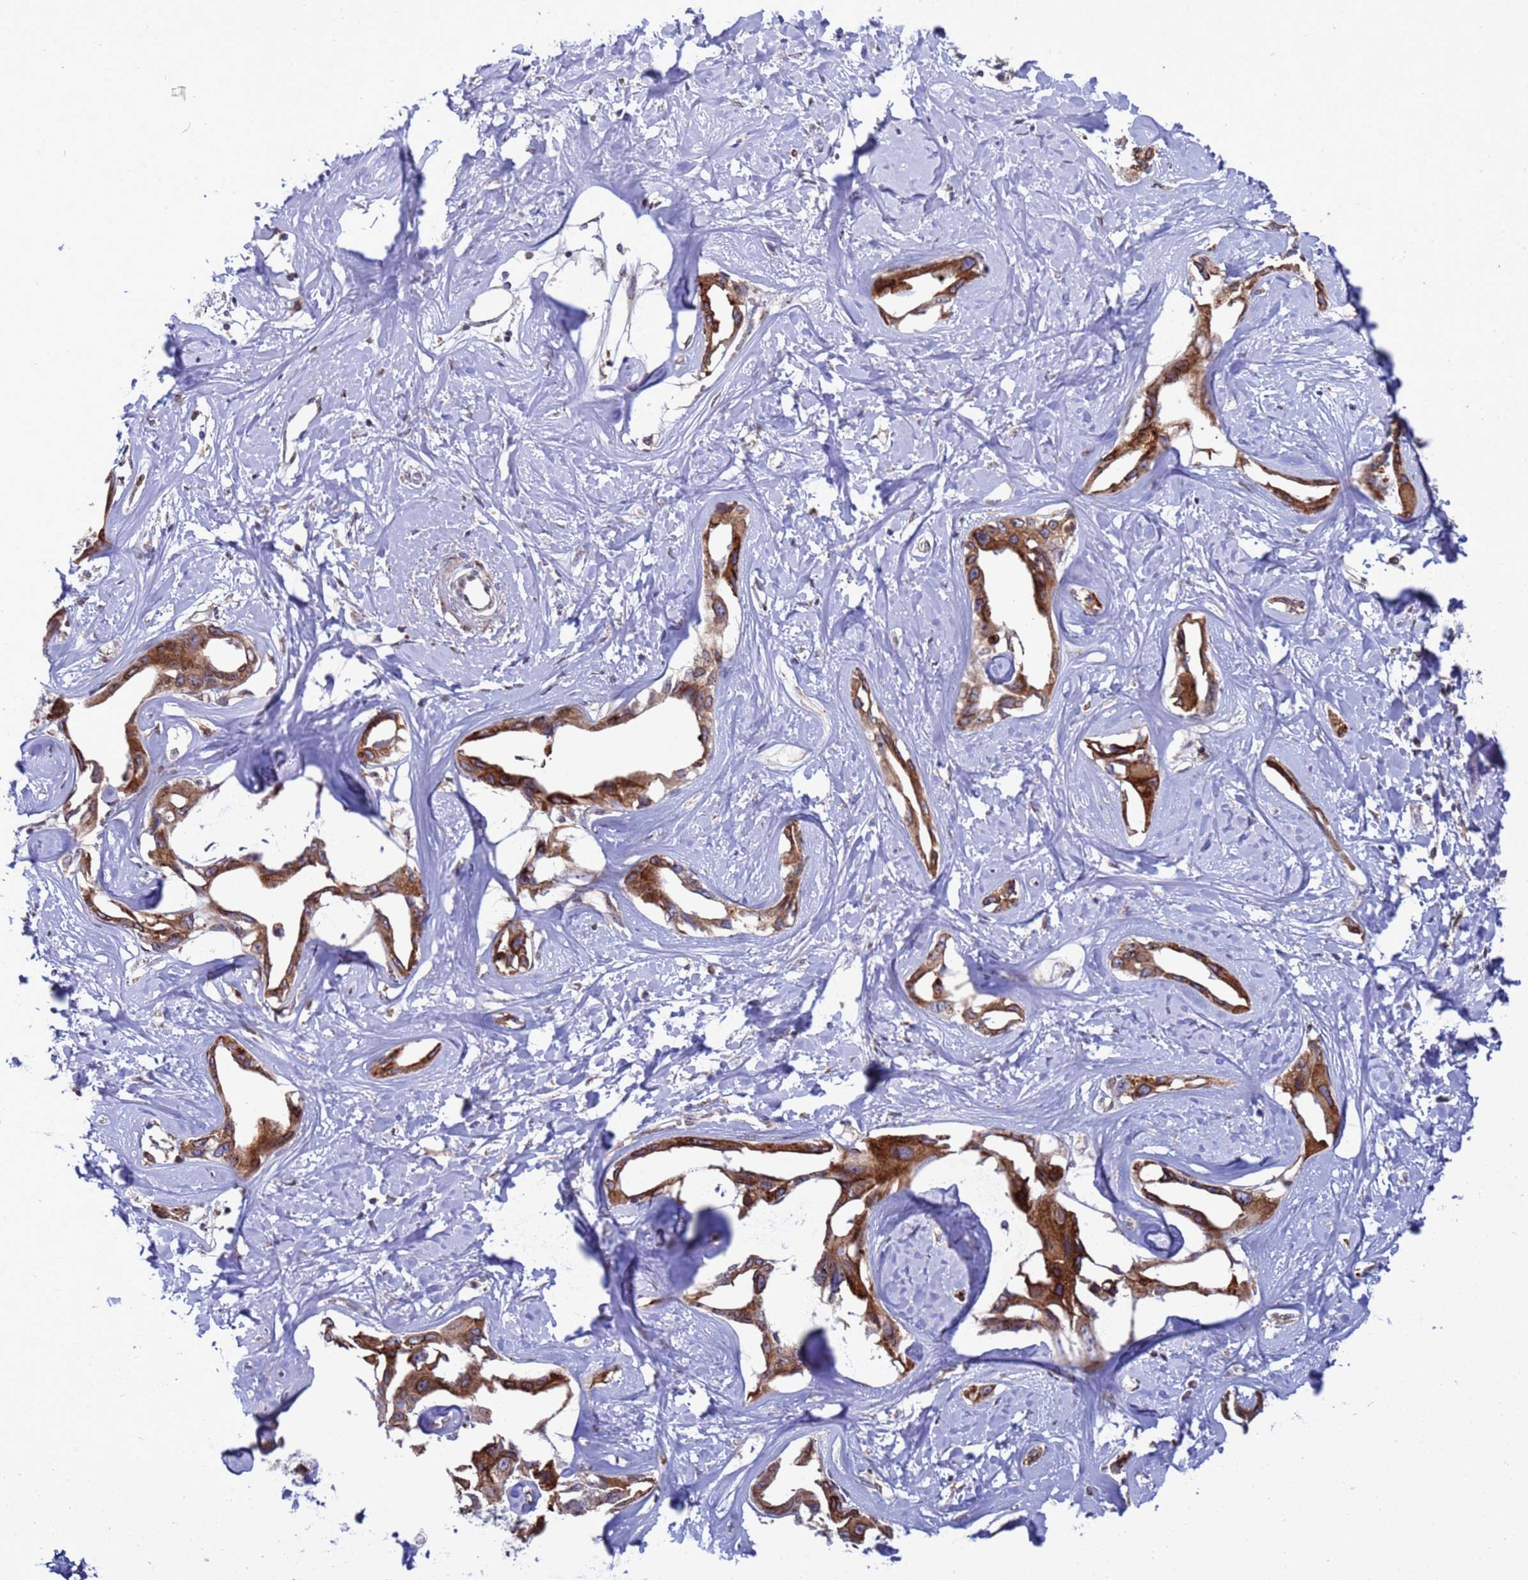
{"staining": {"intensity": "moderate", "quantity": ">75%", "location": "cytoplasmic/membranous"}, "tissue": "liver cancer", "cell_type": "Tumor cells", "image_type": "cancer", "snomed": [{"axis": "morphology", "description": "Cholangiocarcinoma"}, {"axis": "topography", "description": "Liver"}], "caption": "Moderate cytoplasmic/membranous protein positivity is present in approximately >75% of tumor cells in liver cholangiocarcinoma. Immunohistochemistry stains the protein of interest in brown and the nuclei are stained blue.", "gene": "RAPGEF4", "patient": {"sex": "male", "age": 59}}